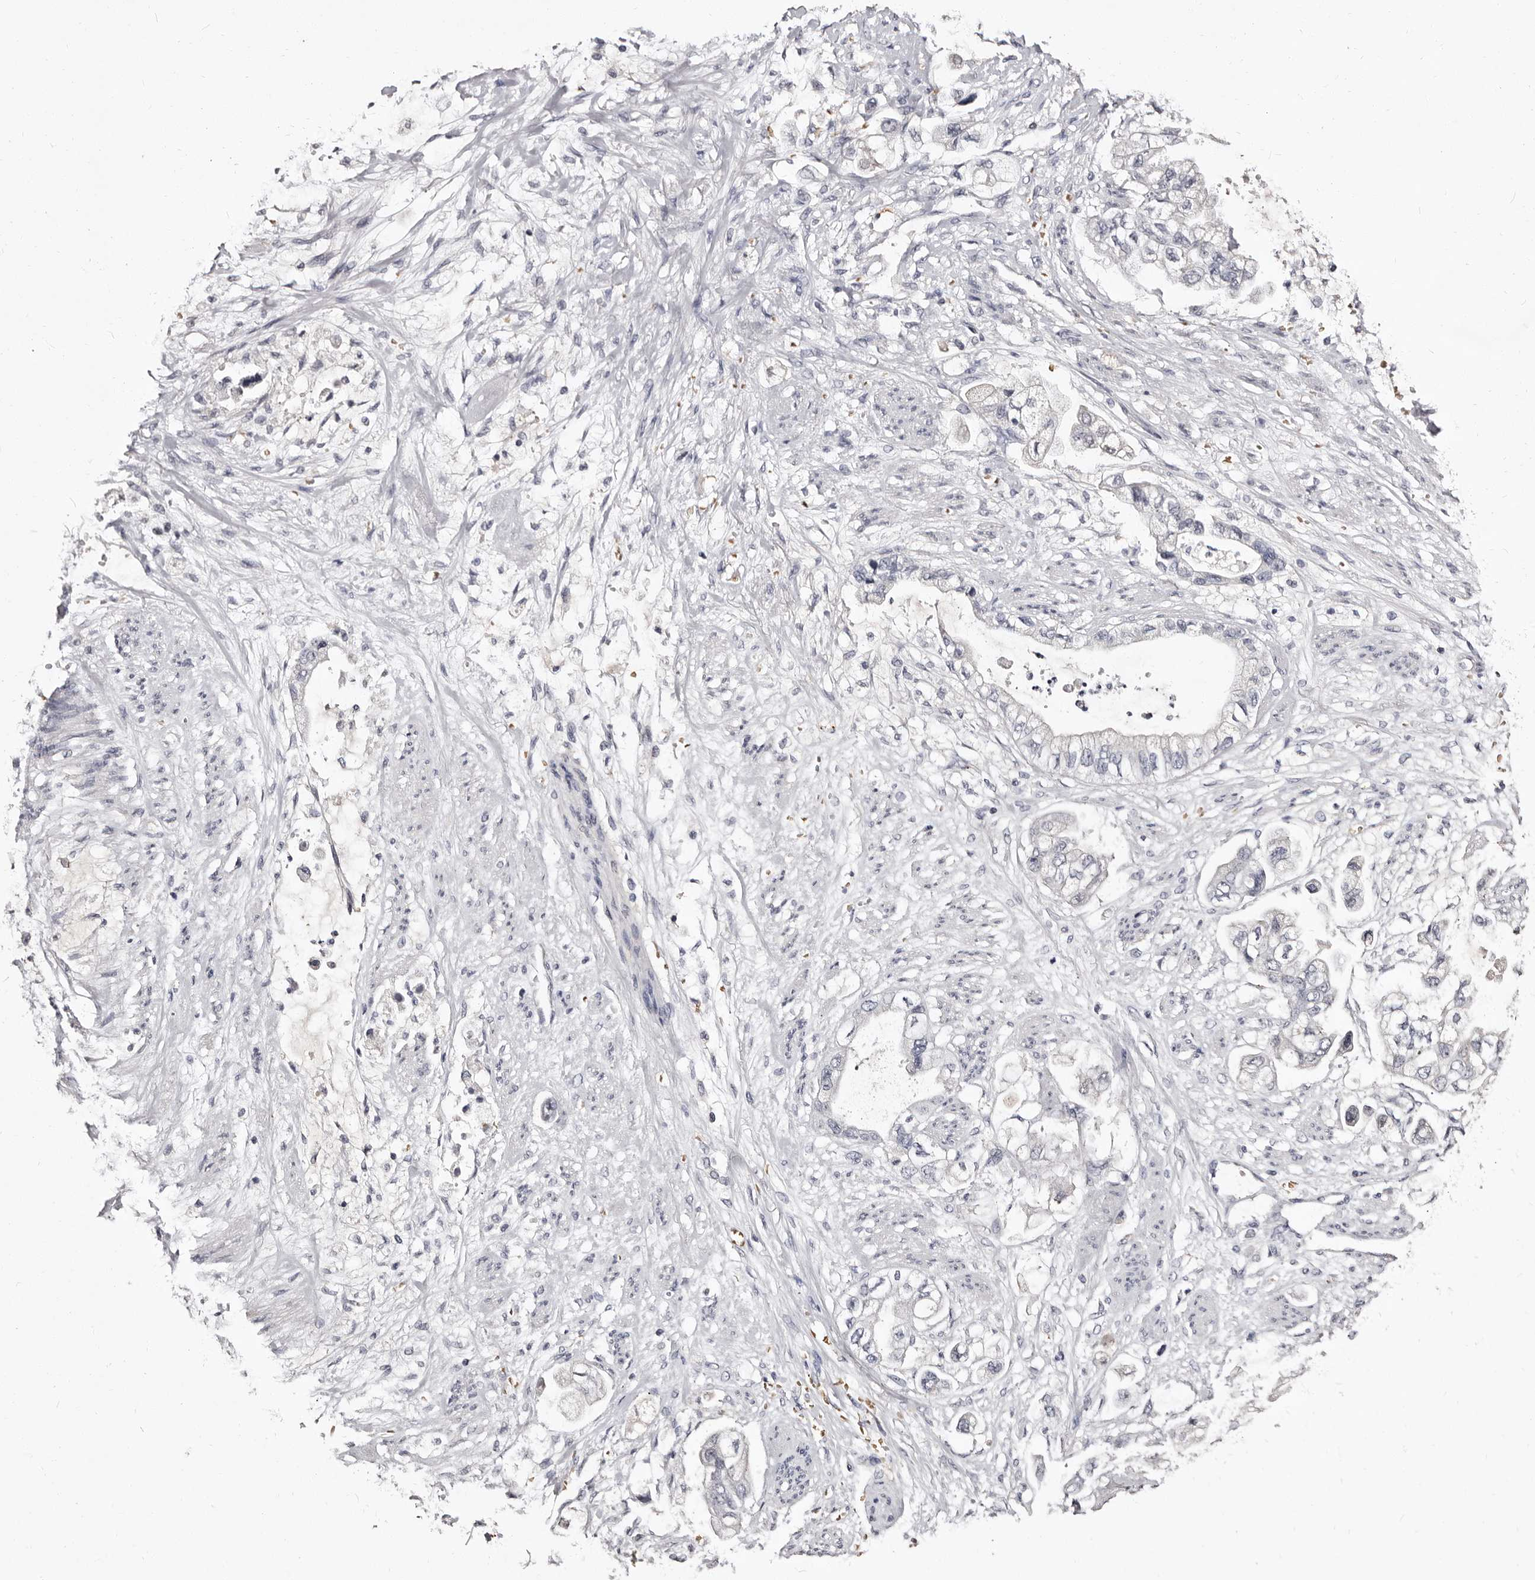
{"staining": {"intensity": "negative", "quantity": "none", "location": "none"}, "tissue": "stomach cancer", "cell_type": "Tumor cells", "image_type": "cancer", "snomed": [{"axis": "morphology", "description": "Adenocarcinoma, NOS"}, {"axis": "topography", "description": "Stomach"}], "caption": "Immunohistochemical staining of adenocarcinoma (stomach) demonstrates no significant expression in tumor cells. Brightfield microscopy of IHC stained with DAB (brown) and hematoxylin (blue), captured at high magnification.", "gene": "BPGM", "patient": {"sex": "male", "age": 62}}